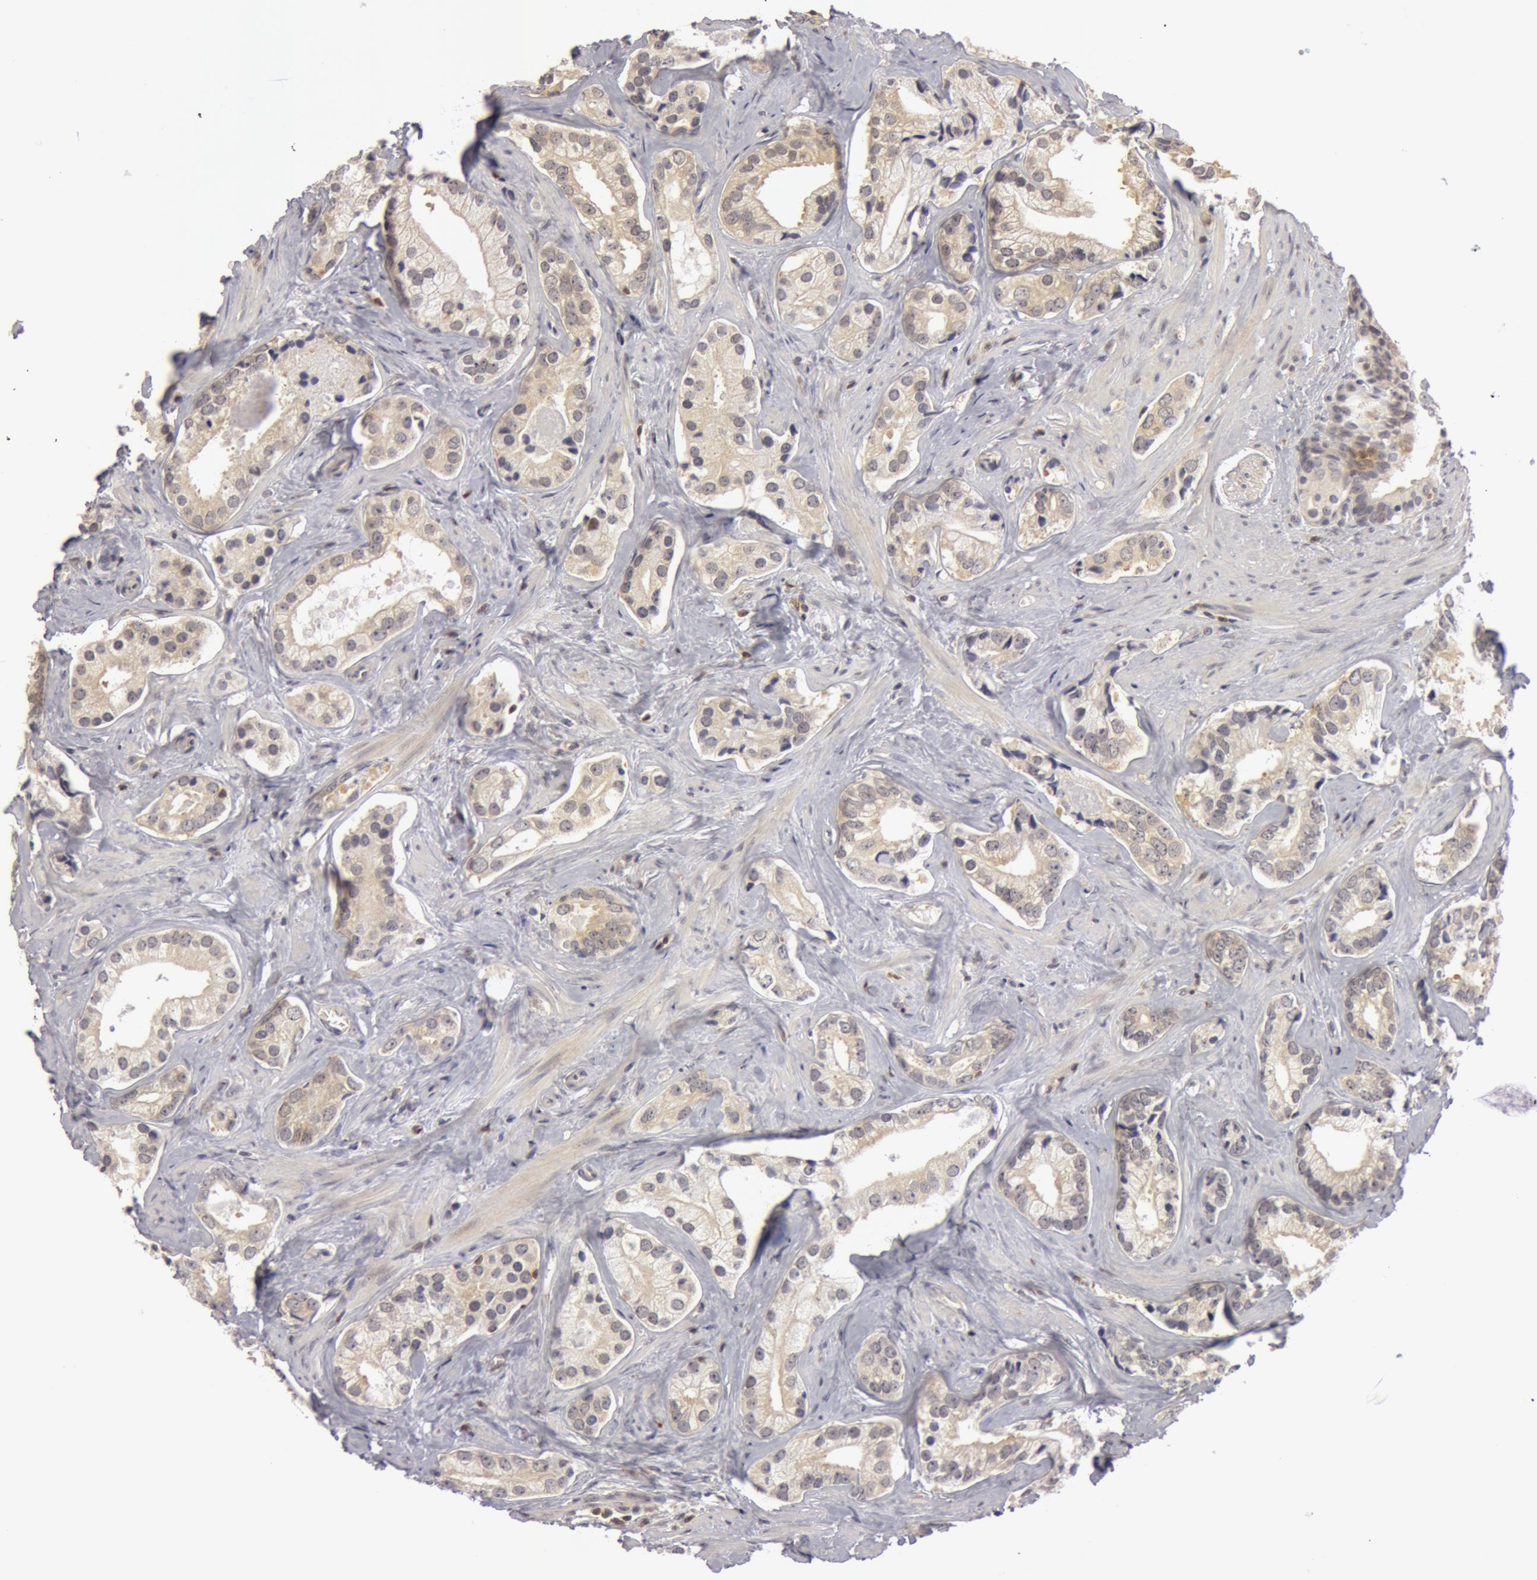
{"staining": {"intensity": "negative", "quantity": "none", "location": "none"}, "tissue": "prostate cancer", "cell_type": "Tumor cells", "image_type": "cancer", "snomed": [{"axis": "morphology", "description": "Adenocarcinoma, Medium grade"}, {"axis": "topography", "description": "Prostate"}], "caption": "Immunohistochemistry (IHC) of prostate adenocarcinoma (medium-grade) reveals no expression in tumor cells. (DAB (3,3'-diaminobenzidine) immunohistochemistry (IHC) with hematoxylin counter stain).", "gene": "OASL", "patient": {"sex": "male", "age": 70}}